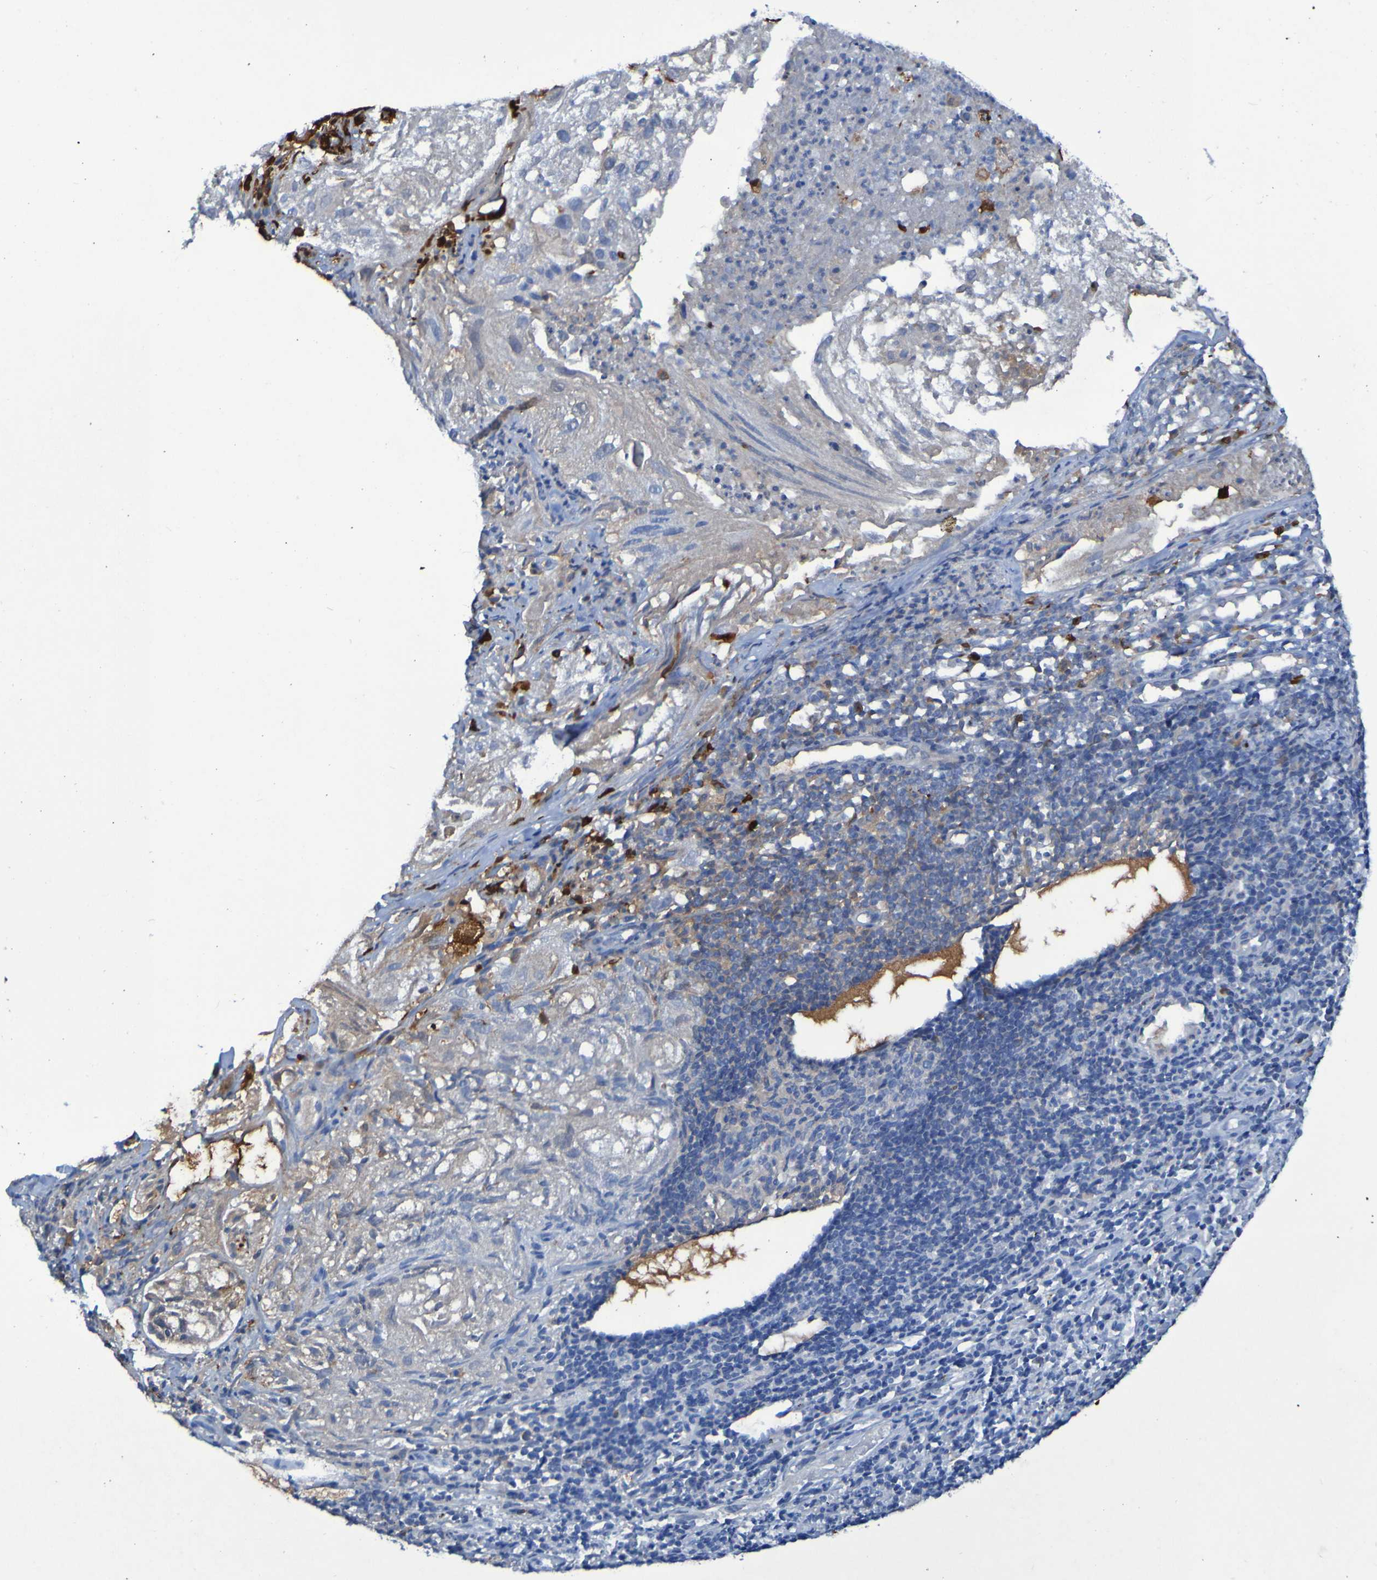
{"staining": {"intensity": "weak", "quantity": "<25%", "location": "cytoplasmic/membranous"}, "tissue": "lung cancer", "cell_type": "Tumor cells", "image_type": "cancer", "snomed": [{"axis": "morphology", "description": "Inflammation, NOS"}, {"axis": "morphology", "description": "Squamous cell carcinoma, NOS"}, {"axis": "topography", "description": "Lymph node"}, {"axis": "topography", "description": "Soft tissue"}, {"axis": "topography", "description": "Lung"}], "caption": "Immunohistochemical staining of human lung cancer reveals no significant expression in tumor cells.", "gene": "MPPE1", "patient": {"sex": "male", "age": 66}}